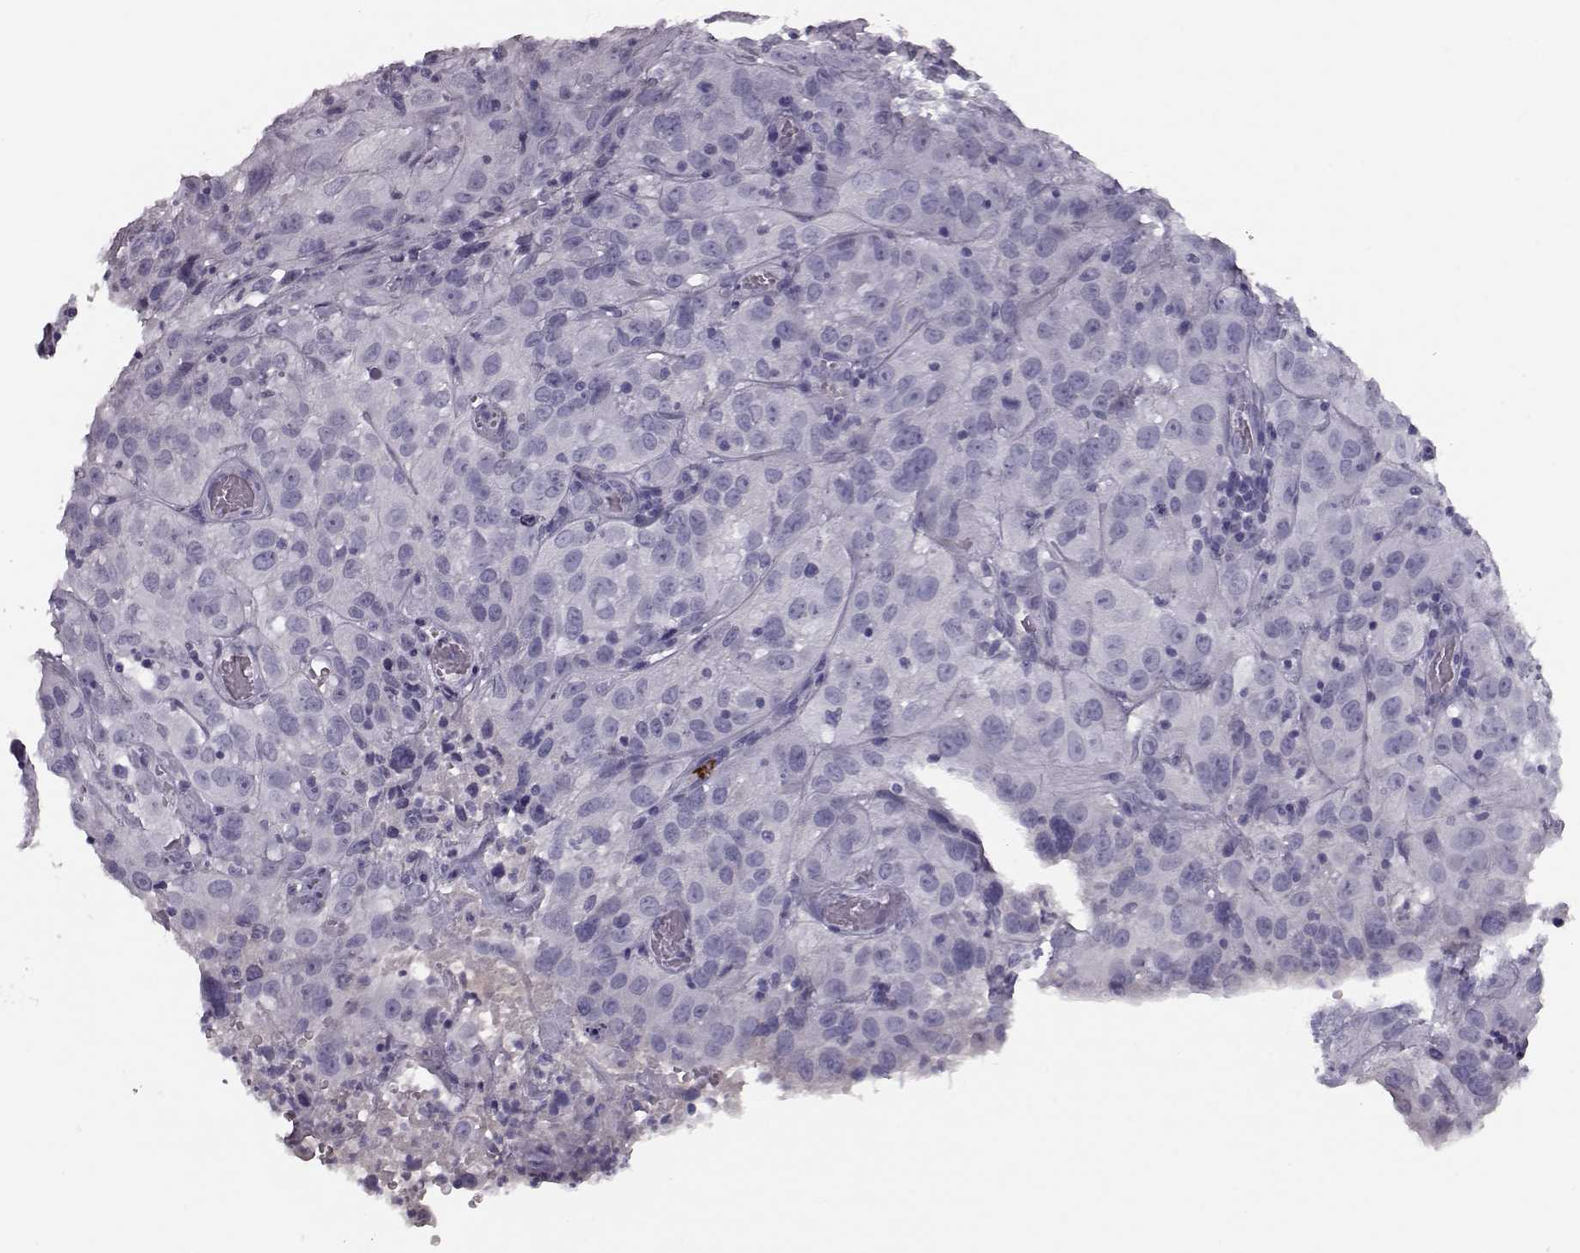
{"staining": {"intensity": "negative", "quantity": "none", "location": "none"}, "tissue": "cervical cancer", "cell_type": "Tumor cells", "image_type": "cancer", "snomed": [{"axis": "morphology", "description": "Squamous cell carcinoma, NOS"}, {"axis": "topography", "description": "Cervix"}], "caption": "This is a photomicrograph of immunohistochemistry (IHC) staining of cervical cancer, which shows no expression in tumor cells. (DAB IHC, high magnification).", "gene": "CCL19", "patient": {"sex": "female", "age": 32}}